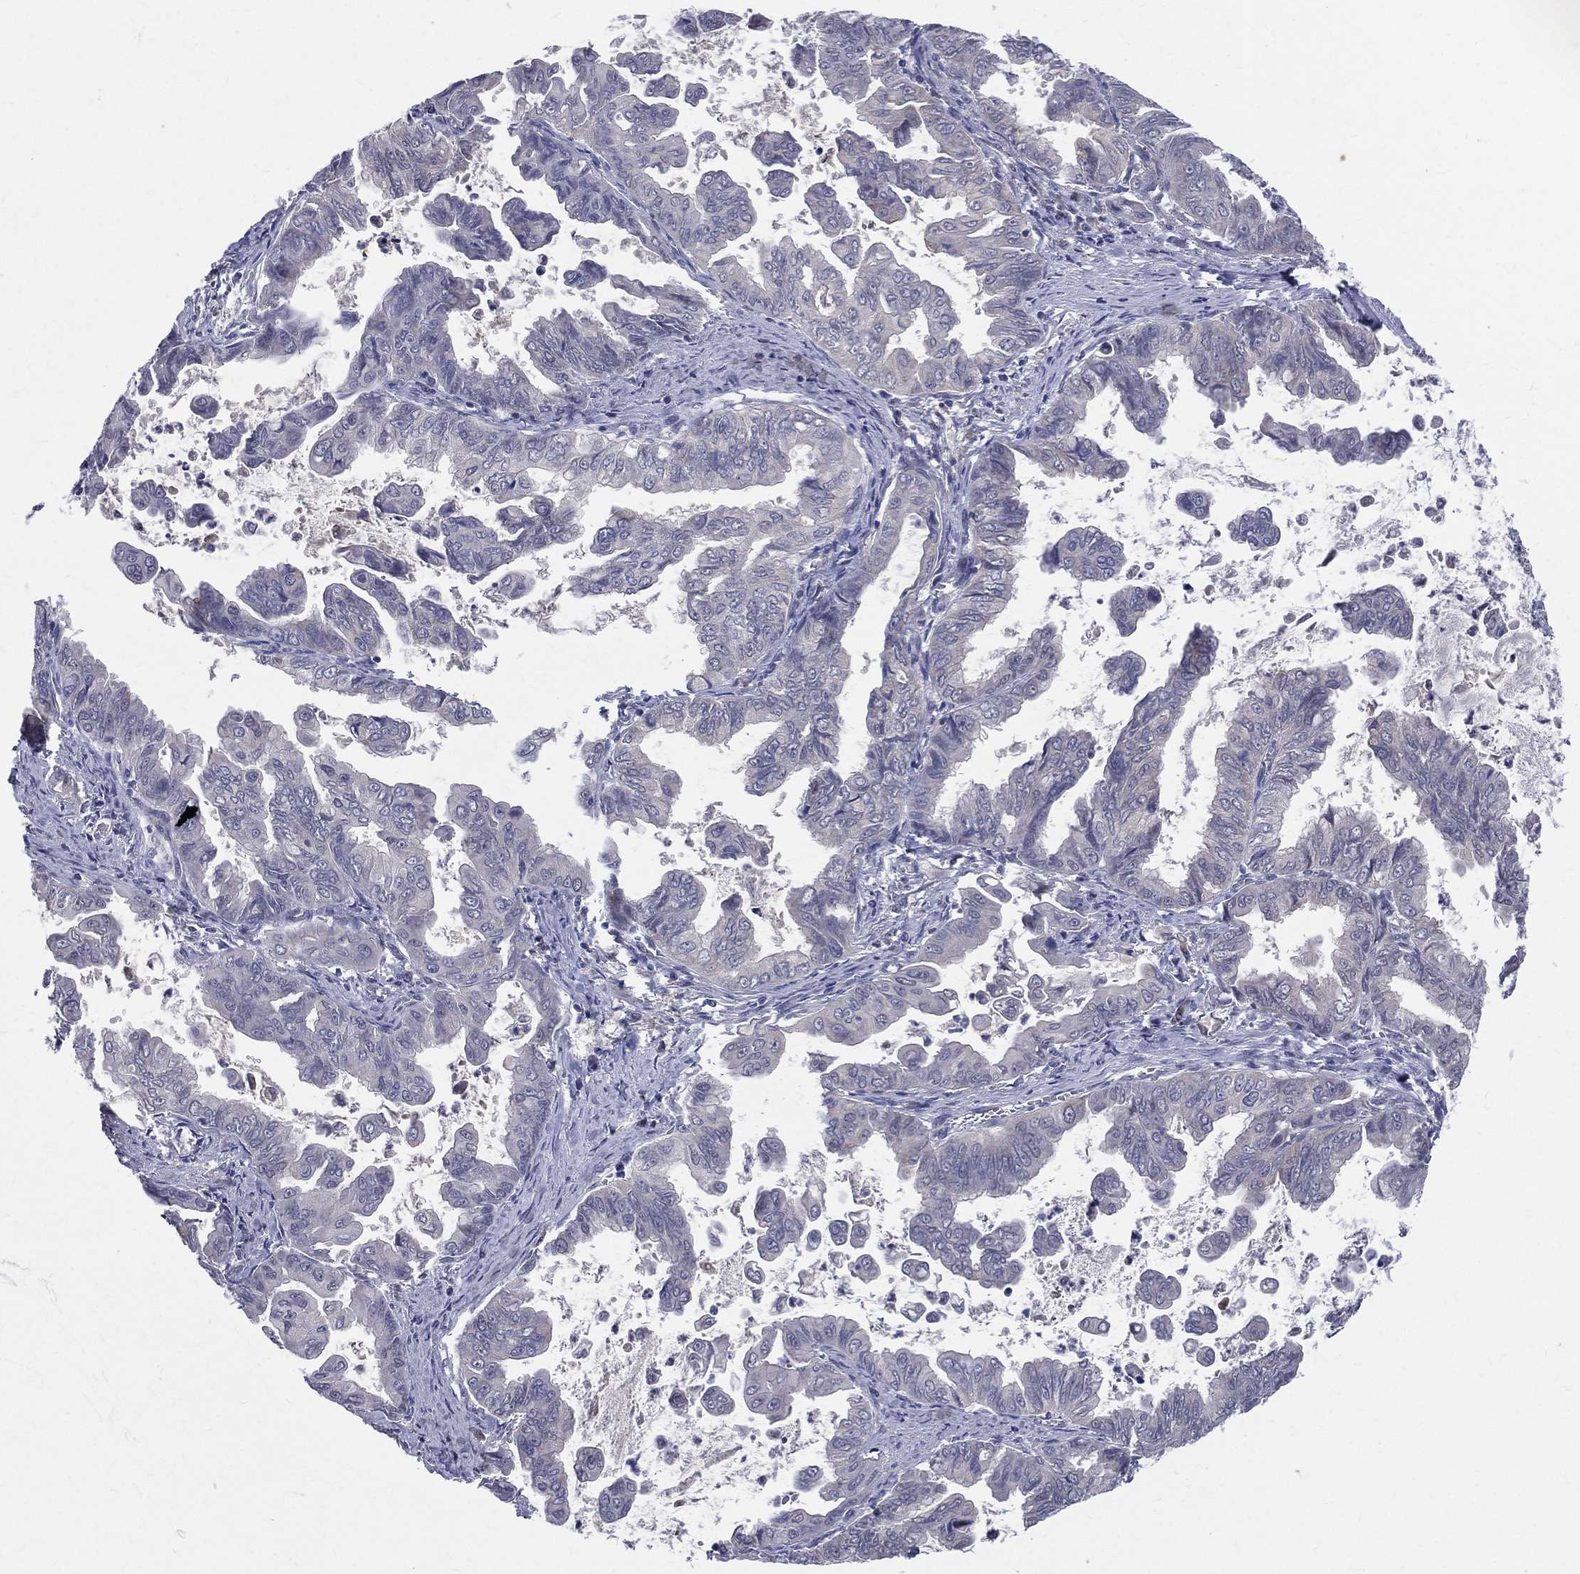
{"staining": {"intensity": "negative", "quantity": "none", "location": "none"}, "tissue": "stomach cancer", "cell_type": "Tumor cells", "image_type": "cancer", "snomed": [{"axis": "morphology", "description": "Adenocarcinoma, NOS"}, {"axis": "topography", "description": "Stomach, upper"}], "caption": "Immunohistochemistry image of neoplastic tissue: adenocarcinoma (stomach) stained with DAB demonstrates no significant protein positivity in tumor cells. The staining is performed using DAB (3,3'-diaminobenzidine) brown chromogen with nuclei counter-stained in using hematoxylin.", "gene": "DLG4", "patient": {"sex": "male", "age": 80}}